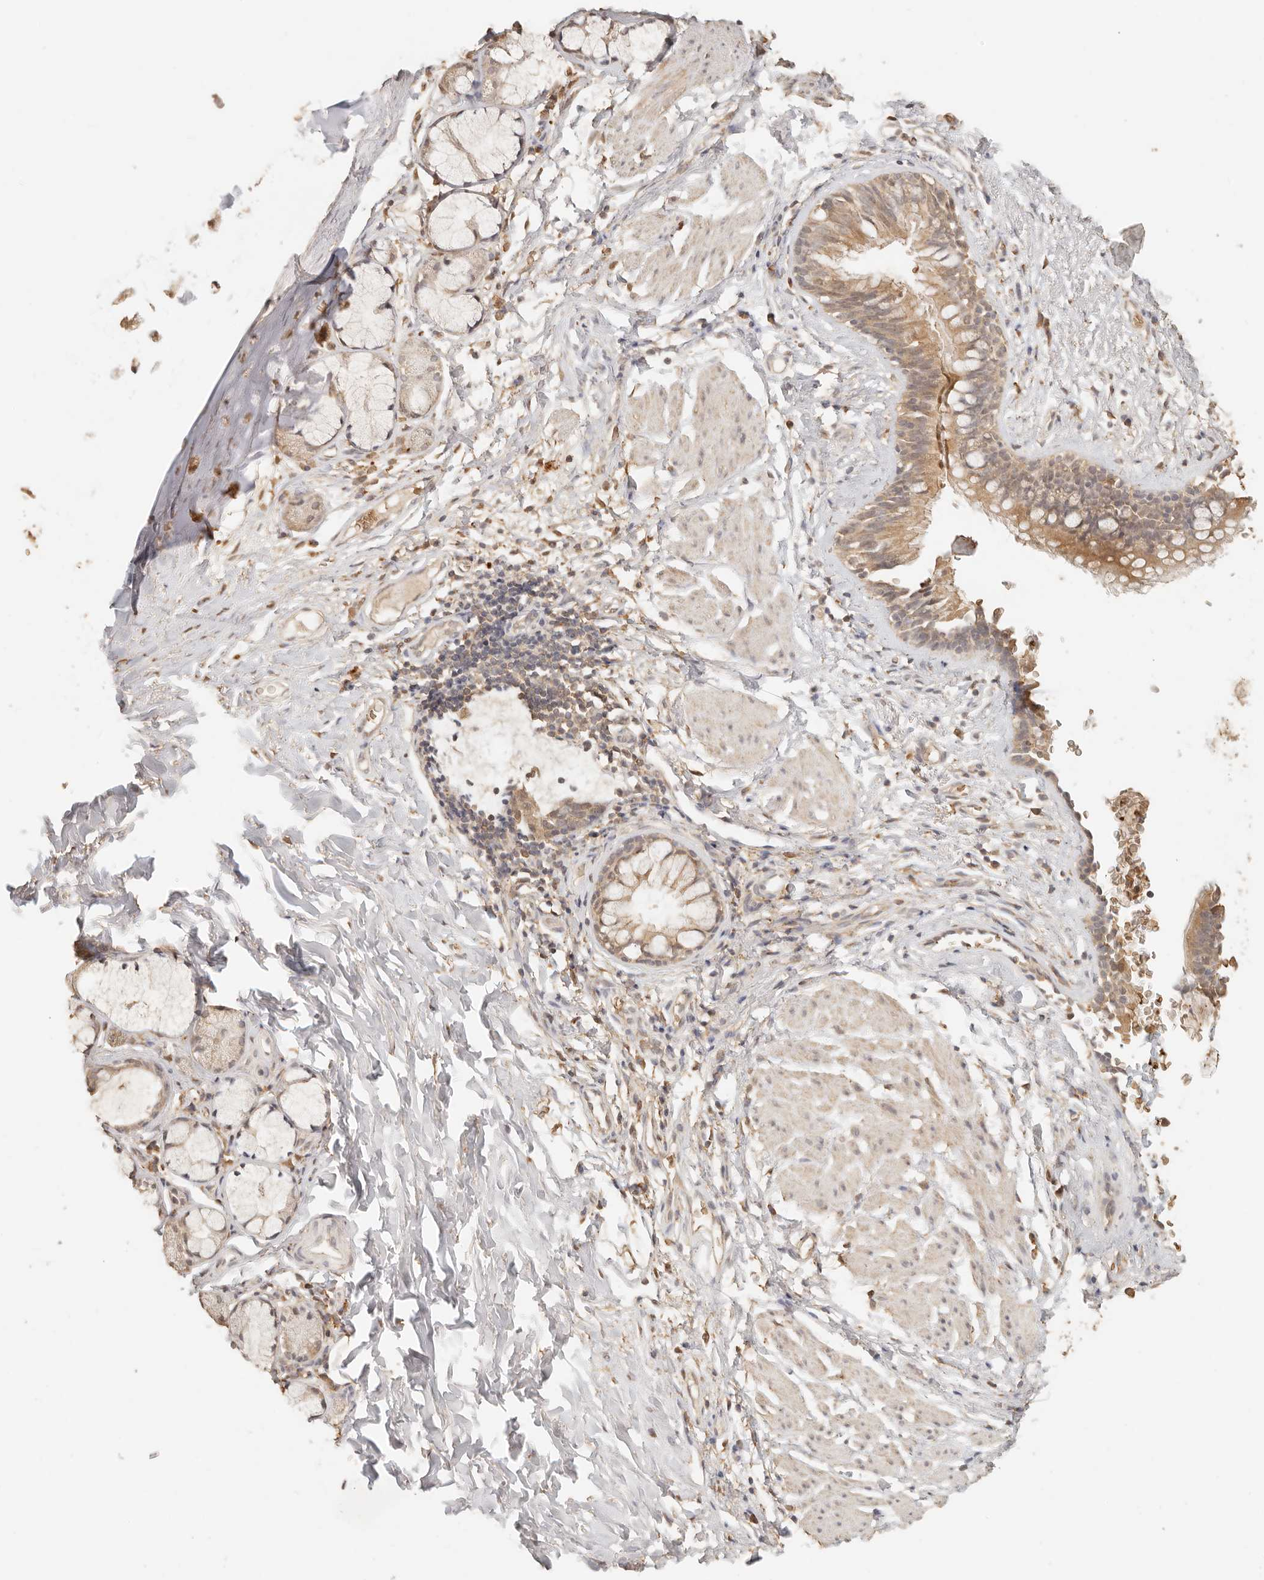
{"staining": {"intensity": "moderate", "quantity": ">75%", "location": "cytoplasmic/membranous"}, "tissue": "bronchus", "cell_type": "Respiratory epithelial cells", "image_type": "normal", "snomed": [{"axis": "morphology", "description": "Normal tissue, NOS"}, {"axis": "topography", "description": "Cartilage tissue"}, {"axis": "topography", "description": "Bronchus"}], "caption": "Immunohistochemical staining of normal bronchus exhibits medium levels of moderate cytoplasmic/membranous expression in about >75% of respiratory epithelial cells.", "gene": "INTS11", "patient": {"sex": "female", "age": 36}}